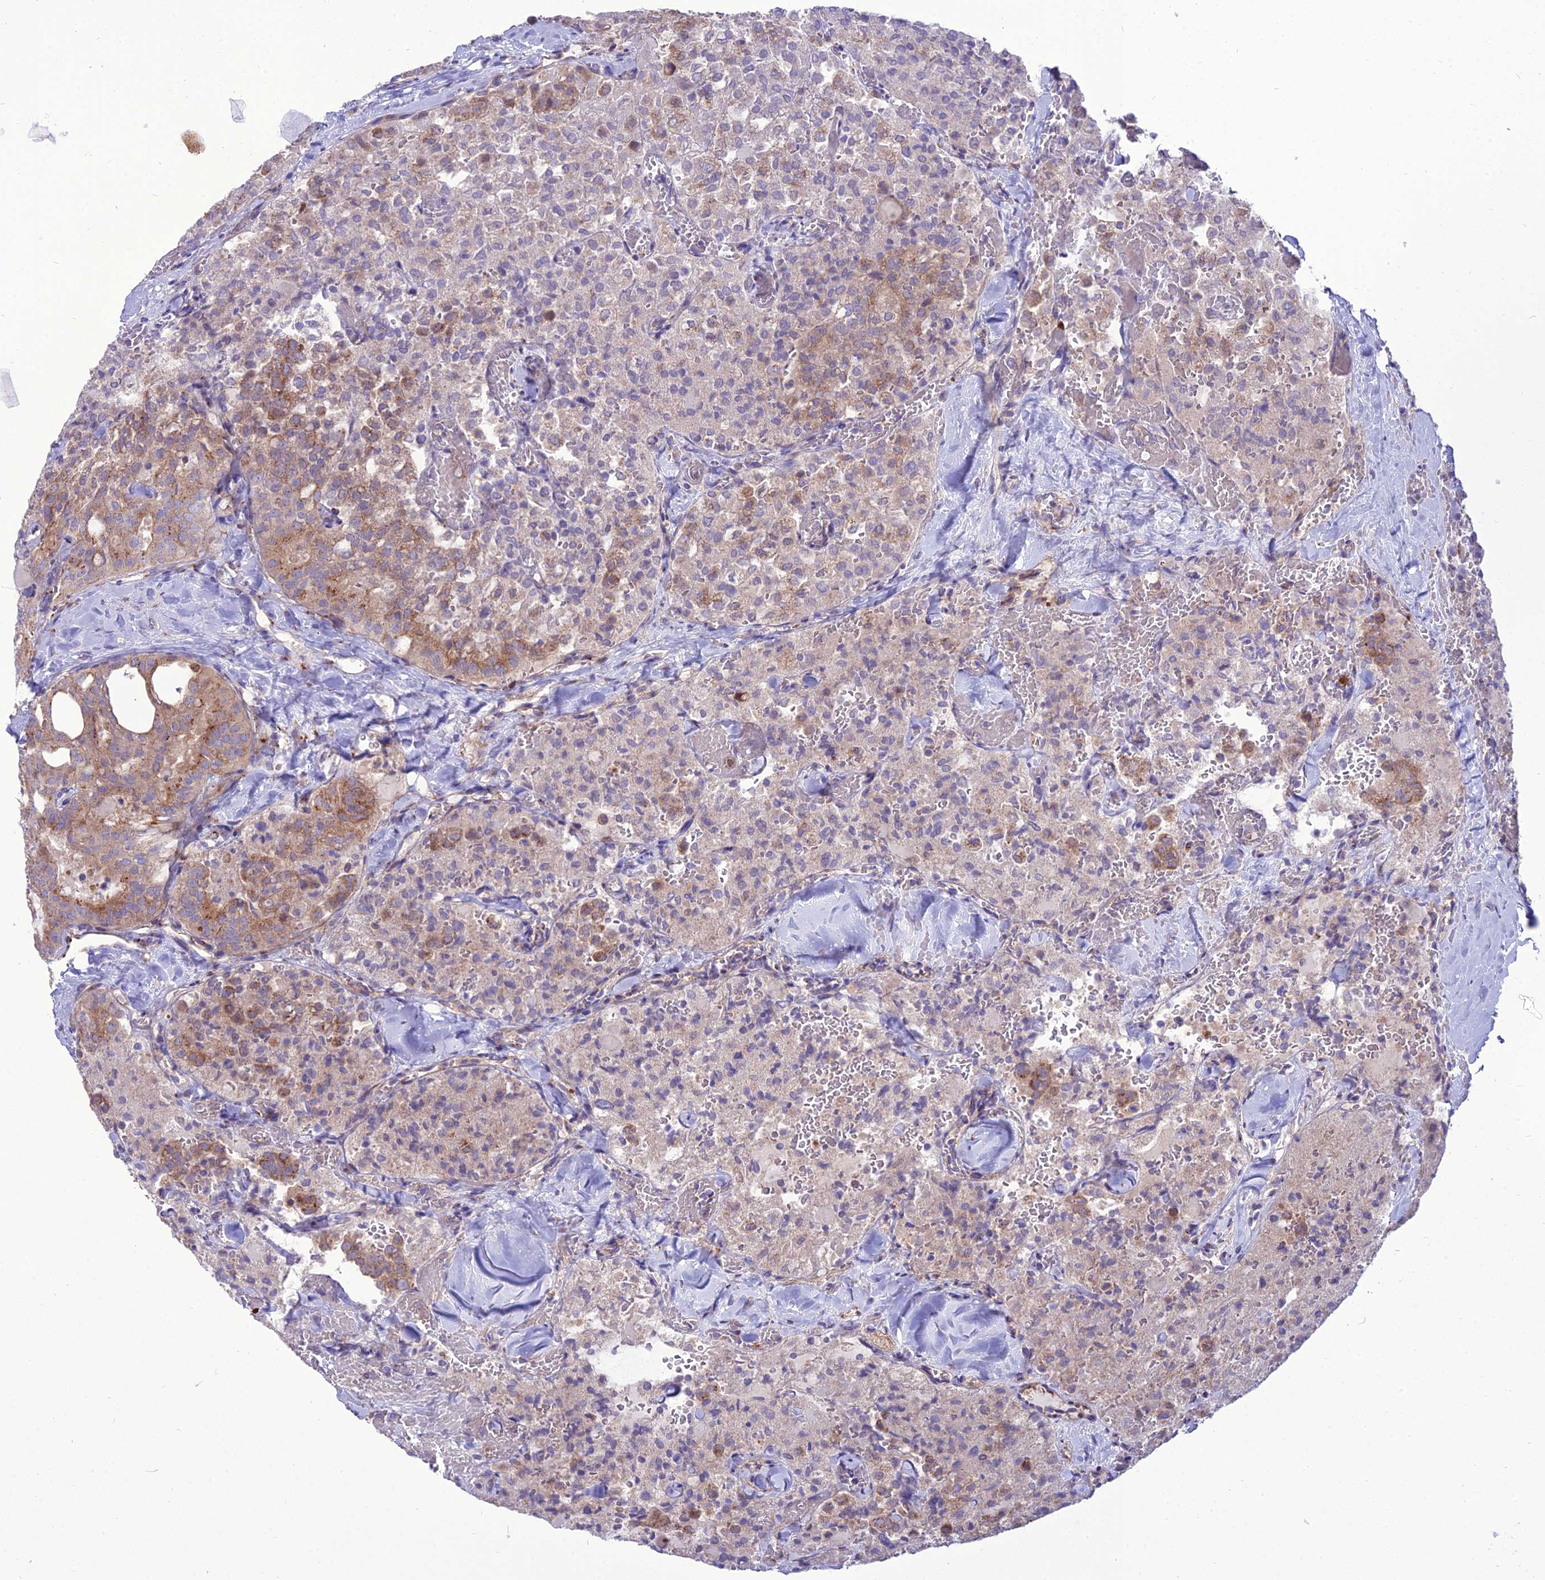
{"staining": {"intensity": "moderate", "quantity": "25%-75%", "location": "cytoplasmic/membranous"}, "tissue": "thyroid cancer", "cell_type": "Tumor cells", "image_type": "cancer", "snomed": [{"axis": "morphology", "description": "Follicular adenoma carcinoma, NOS"}, {"axis": "topography", "description": "Thyroid gland"}], "caption": "Immunohistochemistry (IHC) of follicular adenoma carcinoma (thyroid) exhibits medium levels of moderate cytoplasmic/membranous expression in approximately 25%-75% of tumor cells.", "gene": "SPRYD7", "patient": {"sex": "male", "age": 75}}